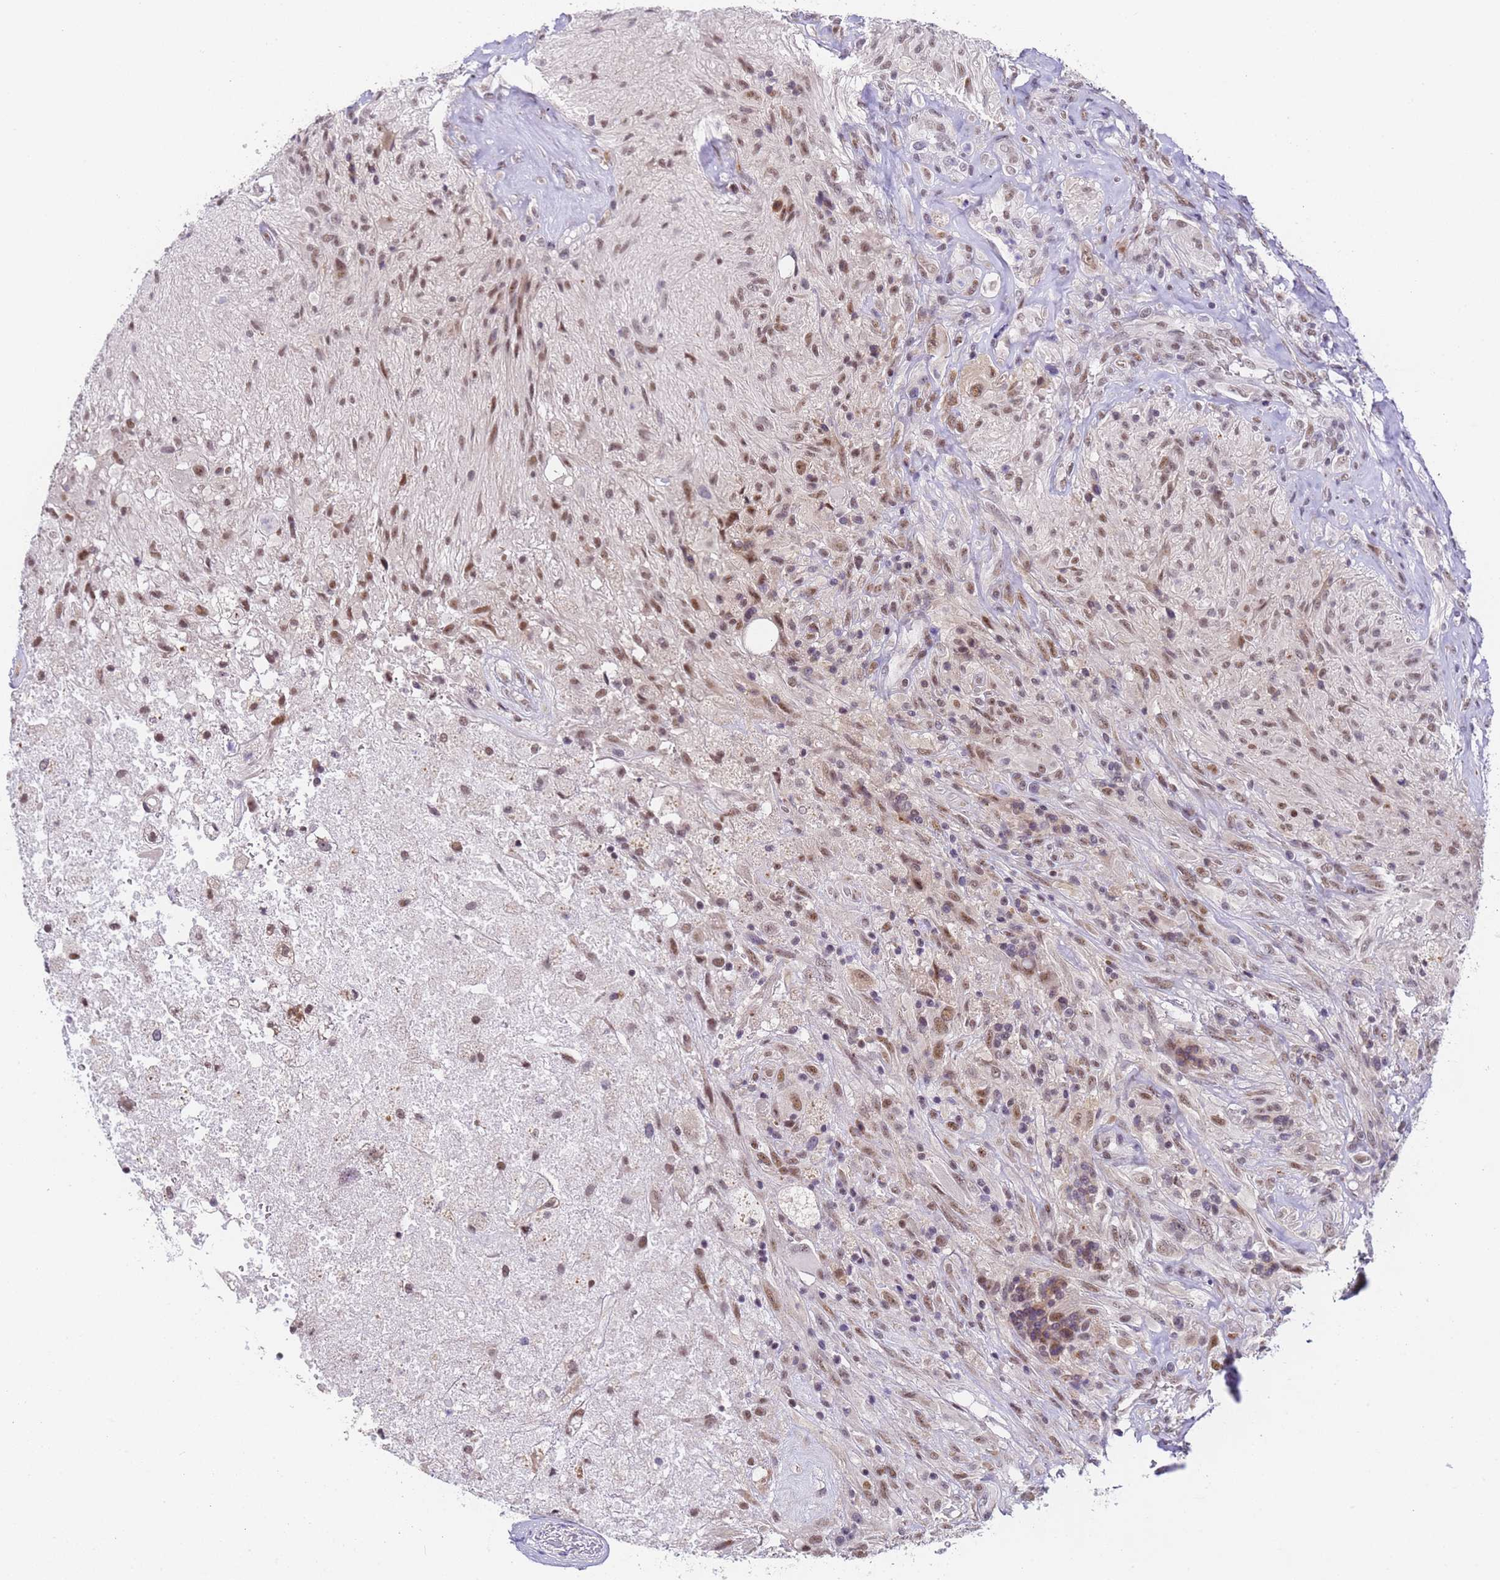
{"staining": {"intensity": "weak", "quantity": ">75%", "location": "nuclear"}, "tissue": "glioma", "cell_type": "Tumor cells", "image_type": "cancer", "snomed": [{"axis": "morphology", "description": "Glioma, malignant, High grade"}, {"axis": "topography", "description": "Brain"}], "caption": "This histopathology image displays malignant glioma (high-grade) stained with immunohistochemistry to label a protein in brown. The nuclear of tumor cells show weak positivity for the protein. Nuclei are counter-stained blue.", "gene": "FNBP4", "patient": {"sex": "male", "age": 56}}